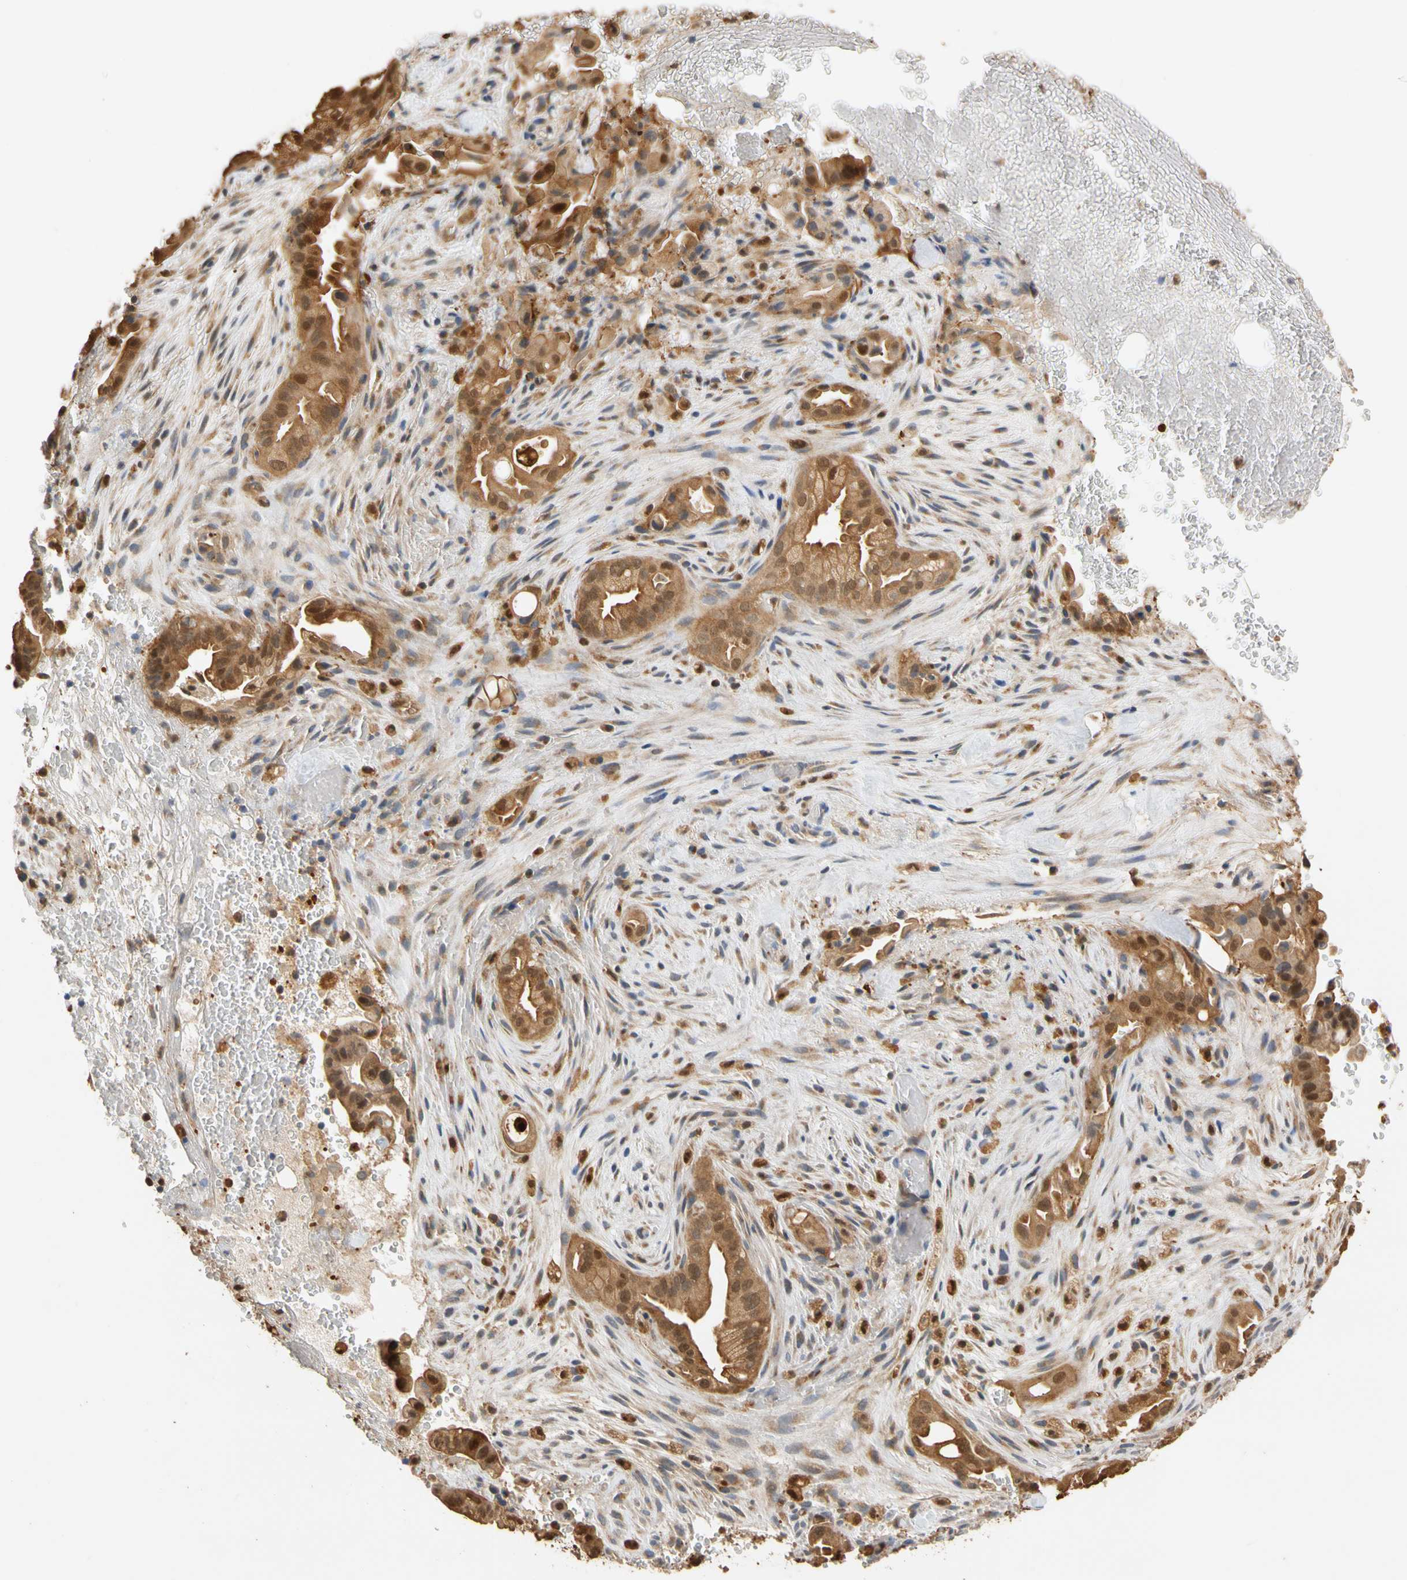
{"staining": {"intensity": "moderate", "quantity": ">75%", "location": "cytoplasmic/membranous"}, "tissue": "liver cancer", "cell_type": "Tumor cells", "image_type": "cancer", "snomed": [{"axis": "morphology", "description": "Cholangiocarcinoma"}, {"axis": "topography", "description": "Liver"}], "caption": "Liver cholangiocarcinoma stained with DAB (3,3'-diaminobenzidine) immunohistochemistry shows medium levels of moderate cytoplasmic/membranous expression in approximately >75% of tumor cells.", "gene": "GPSM2", "patient": {"sex": "female", "age": 68}}